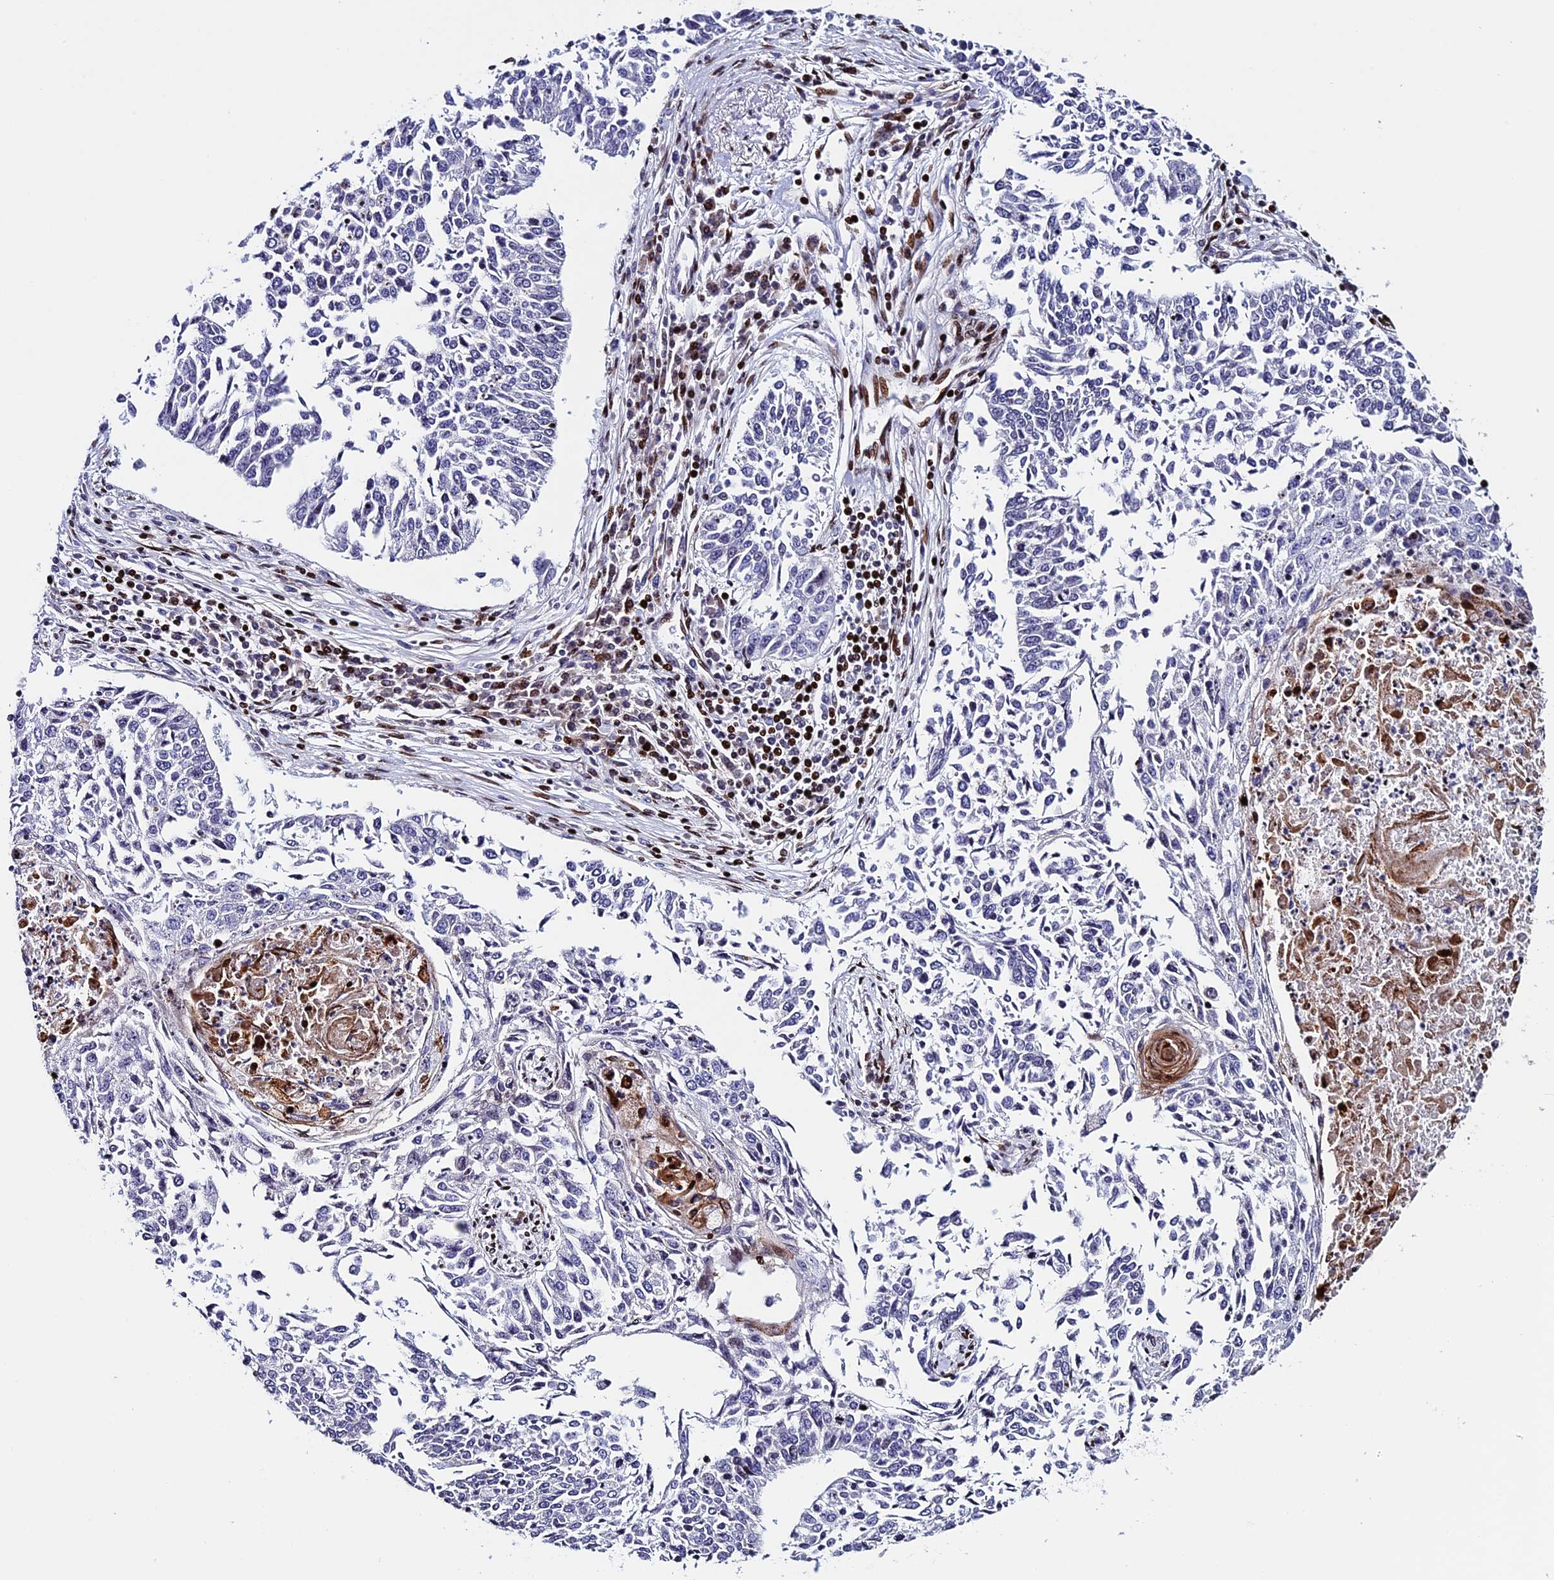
{"staining": {"intensity": "negative", "quantity": "none", "location": "none"}, "tissue": "lung cancer", "cell_type": "Tumor cells", "image_type": "cancer", "snomed": [{"axis": "morphology", "description": "Normal tissue, NOS"}, {"axis": "morphology", "description": "Squamous cell carcinoma, NOS"}, {"axis": "topography", "description": "Cartilage tissue"}, {"axis": "topography", "description": "Bronchus"}, {"axis": "topography", "description": "Lung"}, {"axis": "topography", "description": "Peripheral nerve tissue"}], "caption": "This photomicrograph is of lung cancer stained with IHC to label a protein in brown with the nuclei are counter-stained blue. There is no positivity in tumor cells. (Stains: DAB immunohistochemistry (IHC) with hematoxylin counter stain, Microscopy: brightfield microscopy at high magnification).", "gene": "BTBD3", "patient": {"sex": "female", "age": 49}}